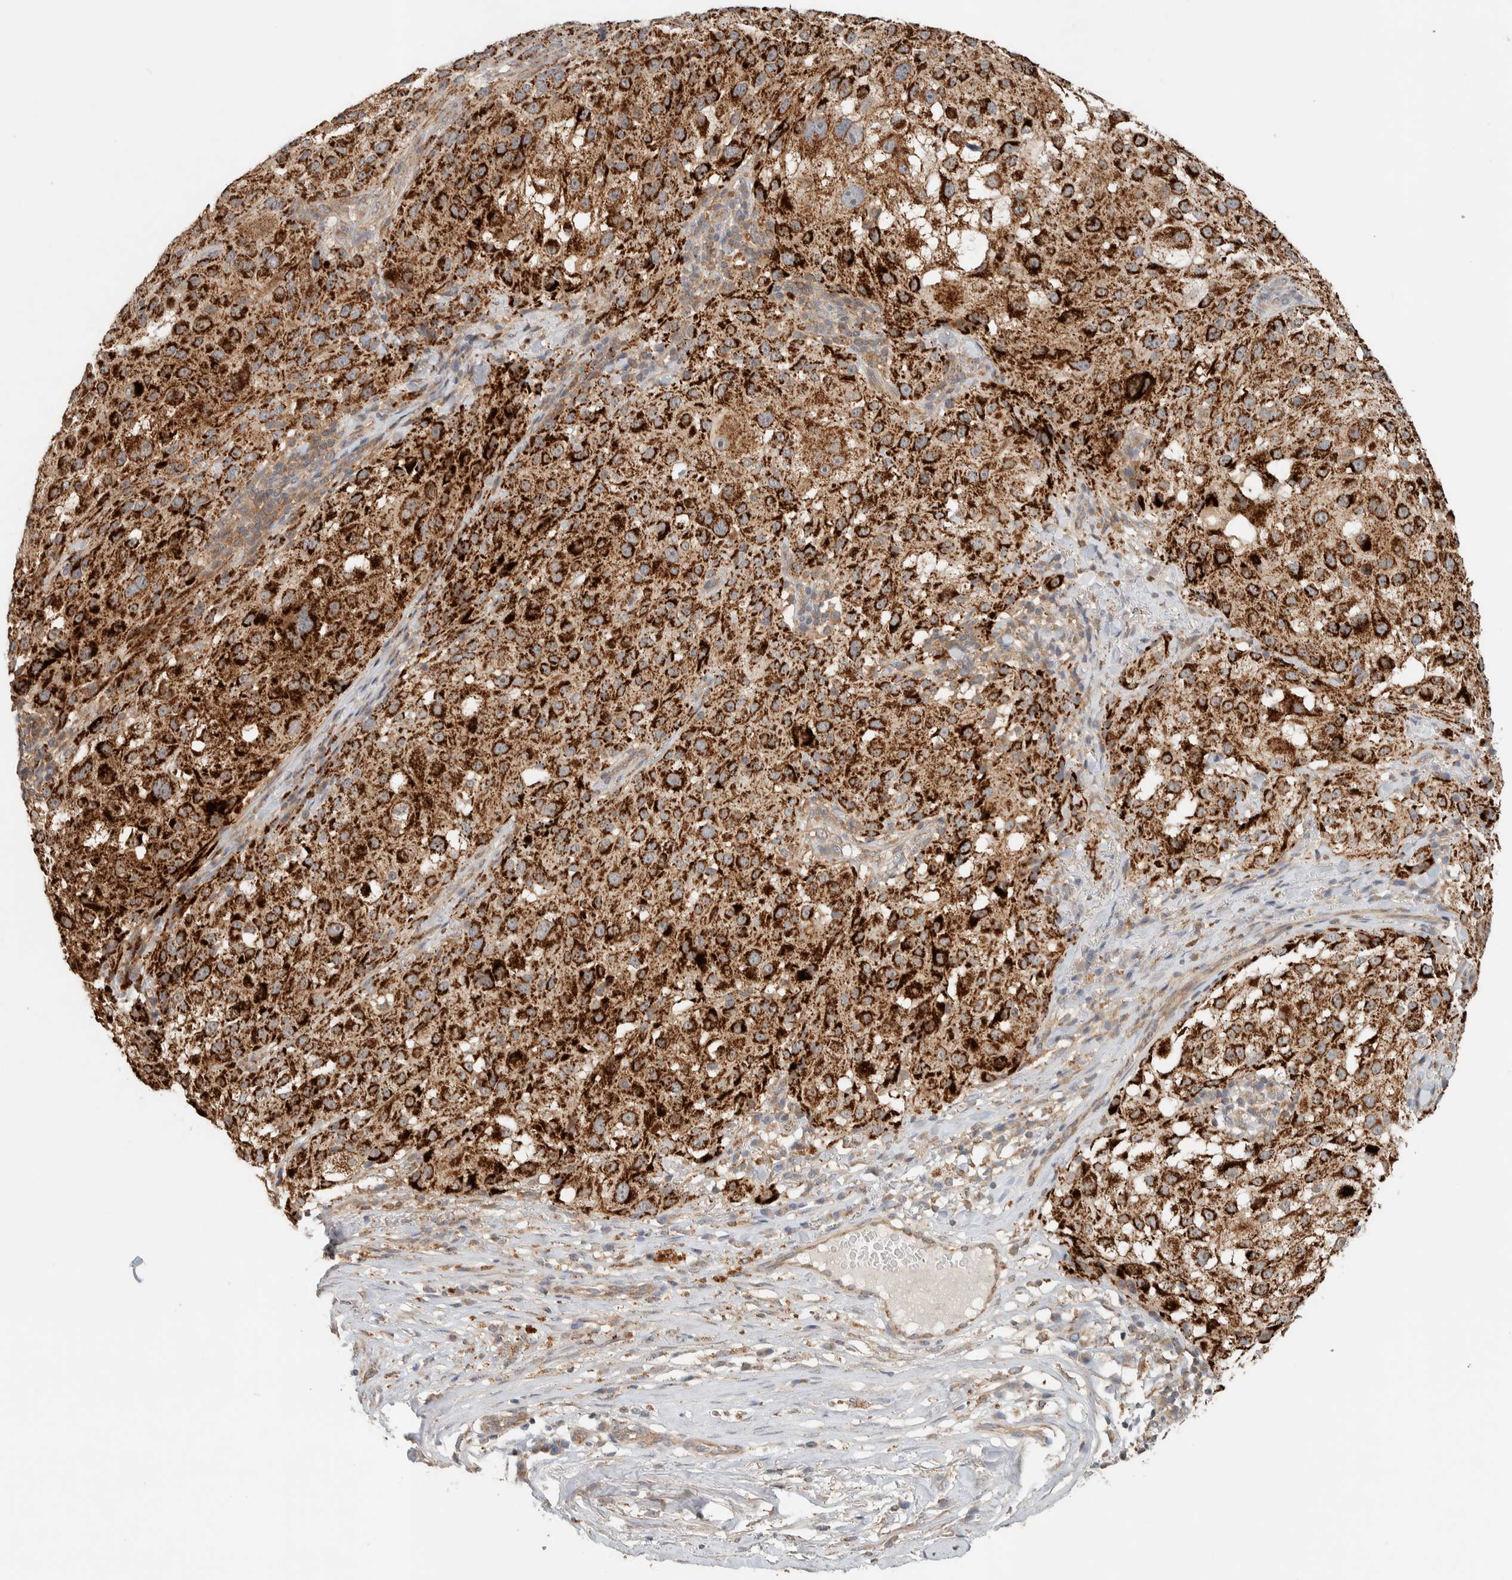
{"staining": {"intensity": "strong", "quantity": ">75%", "location": "cytoplasmic/membranous"}, "tissue": "melanoma", "cell_type": "Tumor cells", "image_type": "cancer", "snomed": [{"axis": "morphology", "description": "Necrosis, NOS"}, {"axis": "morphology", "description": "Malignant melanoma, NOS"}, {"axis": "topography", "description": "Skin"}], "caption": "The image reveals immunohistochemical staining of malignant melanoma. There is strong cytoplasmic/membranous positivity is seen in approximately >75% of tumor cells.", "gene": "PDE7B", "patient": {"sex": "female", "age": 87}}